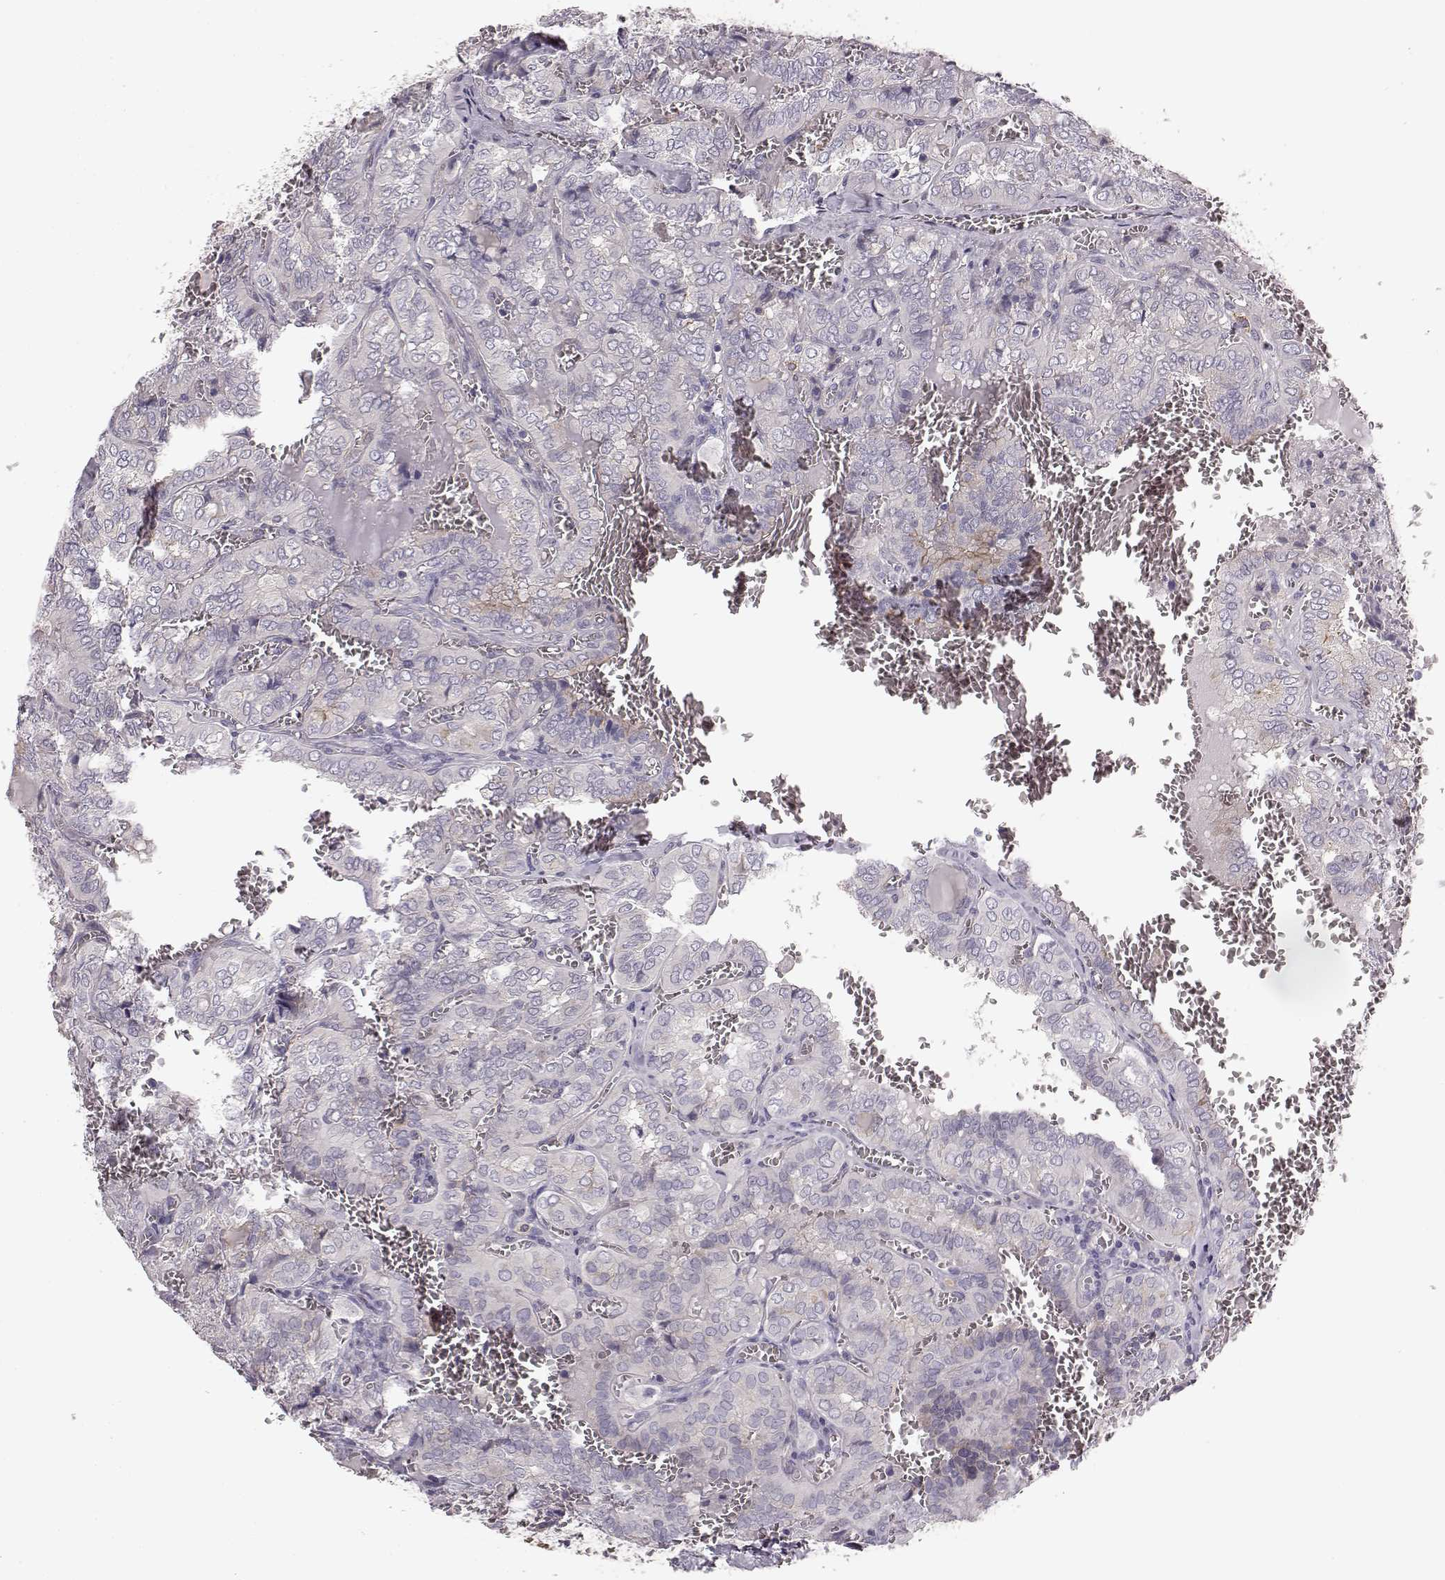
{"staining": {"intensity": "negative", "quantity": "none", "location": "none"}, "tissue": "thyroid cancer", "cell_type": "Tumor cells", "image_type": "cancer", "snomed": [{"axis": "morphology", "description": "Papillary adenocarcinoma, NOS"}, {"axis": "topography", "description": "Thyroid gland"}], "caption": "Human thyroid cancer stained for a protein using immunohistochemistry (IHC) demonstrates no expression in tumor cells.", "gene": "GHR", "patient": {"sex": "female", "age": 41}}